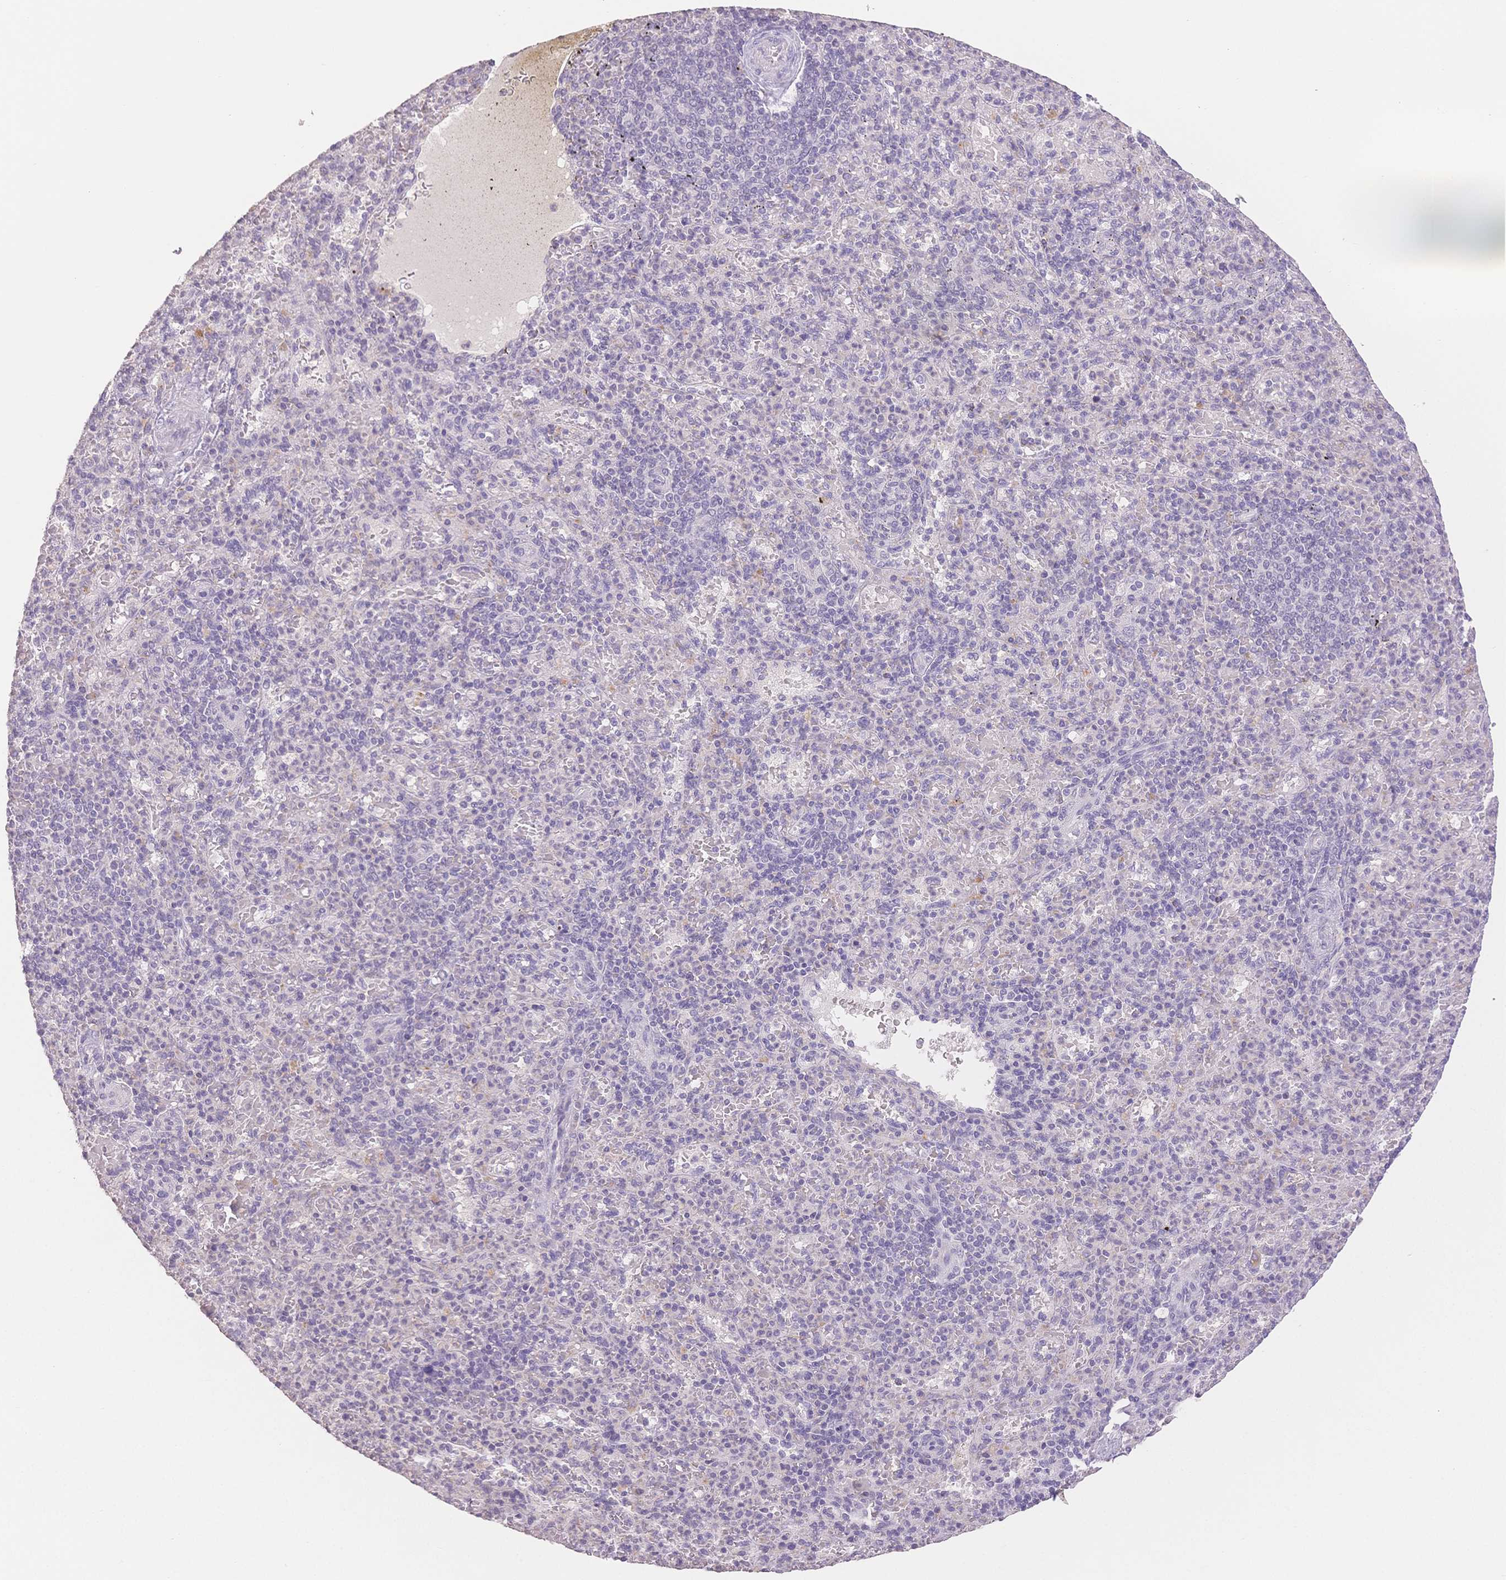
{"staining": {"intensity": "negative", "quantity": "none", "location": "none"}, "tissue": "spleen", "cell_type": "Cells in red pulp", "image_type": "normal", "snomed": [{"axis": "morphology", "description": "Normal tissue, NOS"}, {"axis": "topography", "description": "Spleen"}], "caption": "Photomicrograph shows no protein staining in cells in red pulp of unremarkable spleen.", "gene": "SUV39H2", "patient": {"sex": "female", "age": 74}}